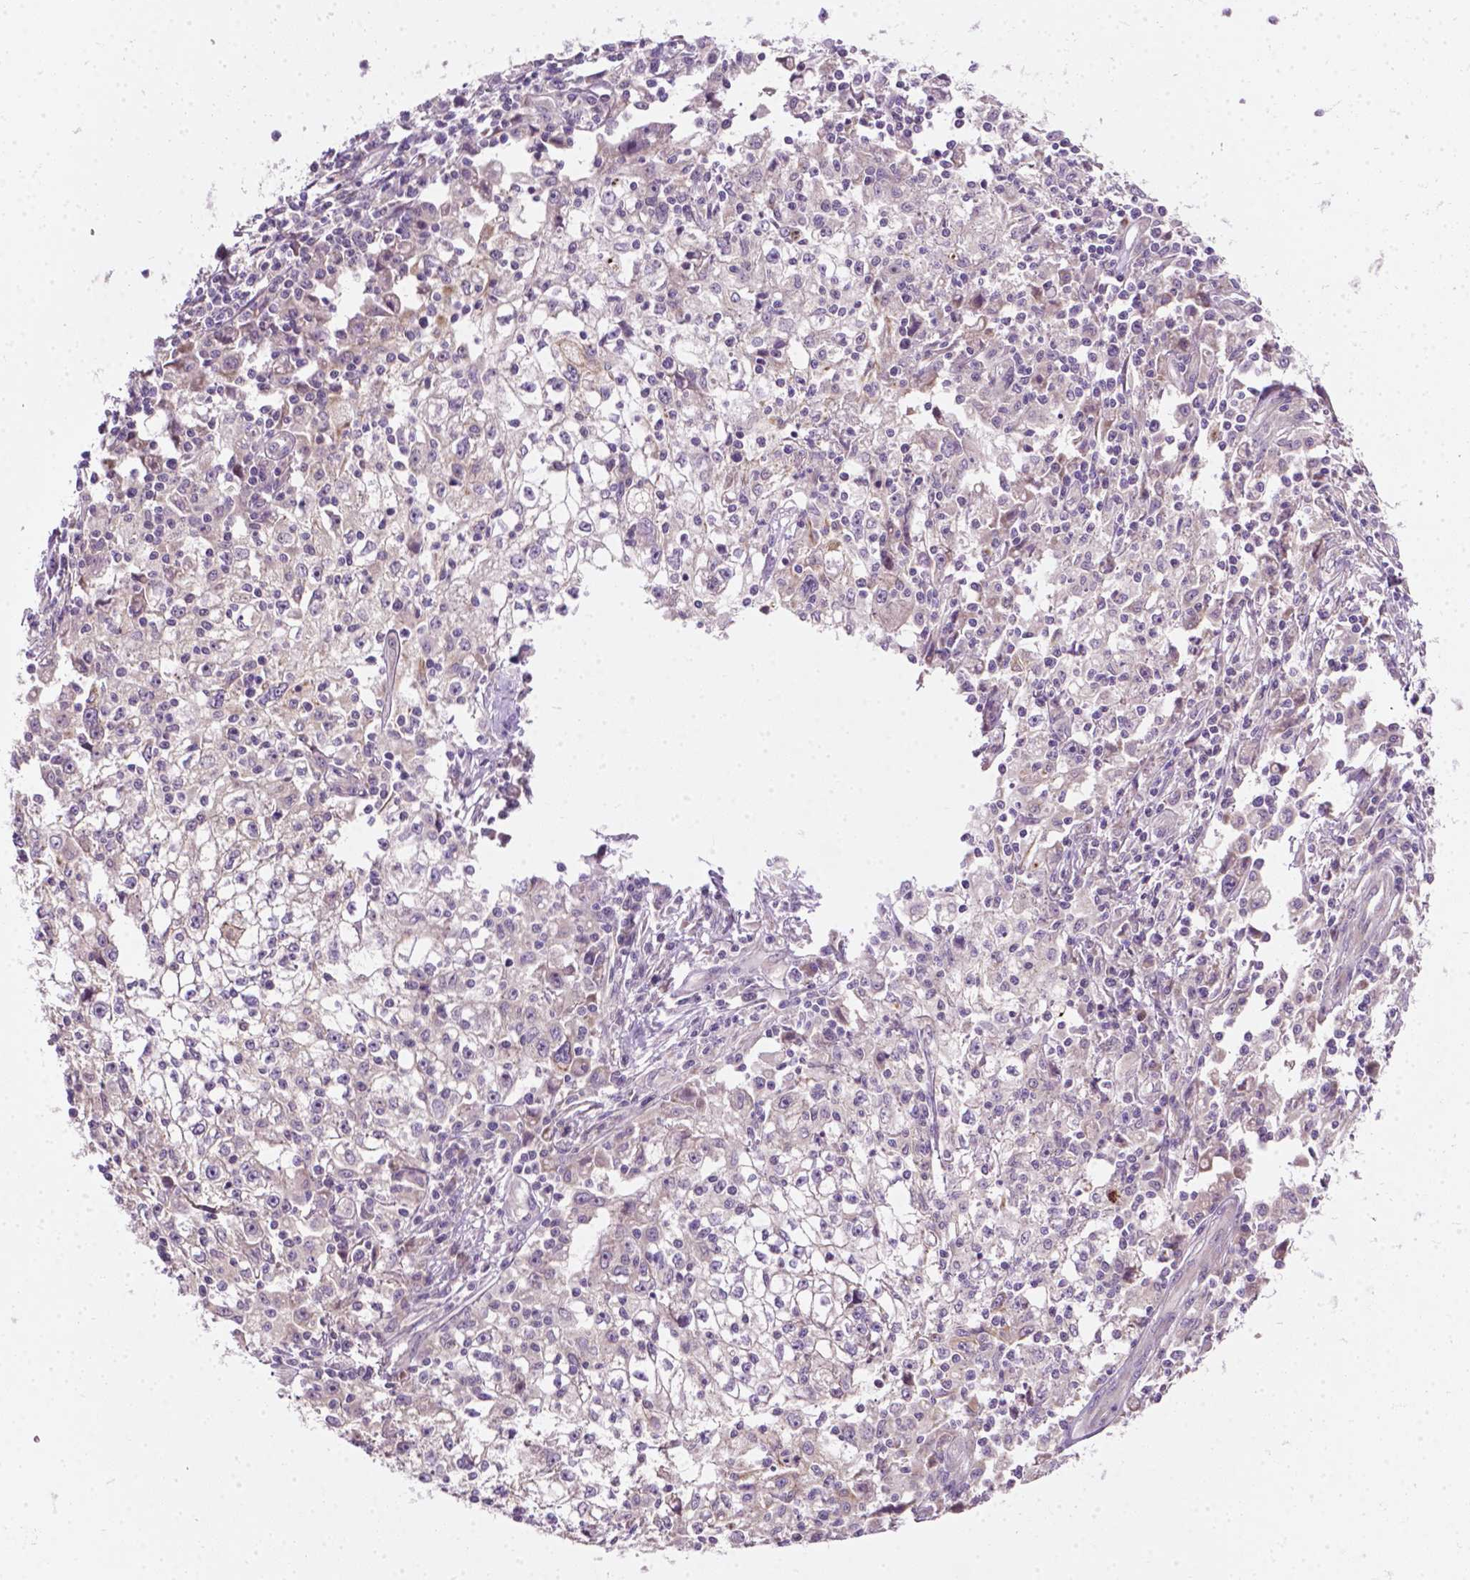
{"staining": {"intensity": "weak", "quantity": "<25%", "location": "cytoplasmic/membranous"}, "tissue": "cervical cancer", "cell_type": "Tumor cells", "image_type": "cancer", "snomed": [{"axis": "morphology", "description": "Squamous cell carcinoma, NOS"}, {"axis": "topography", "description": "Cervix"}], "caption": "Protein analysis of cervical squamous cell carcinoma displays no significant expression in tumor cells.", "gene": "MZT1", "patient": {"sex": "female", "age": 85}}